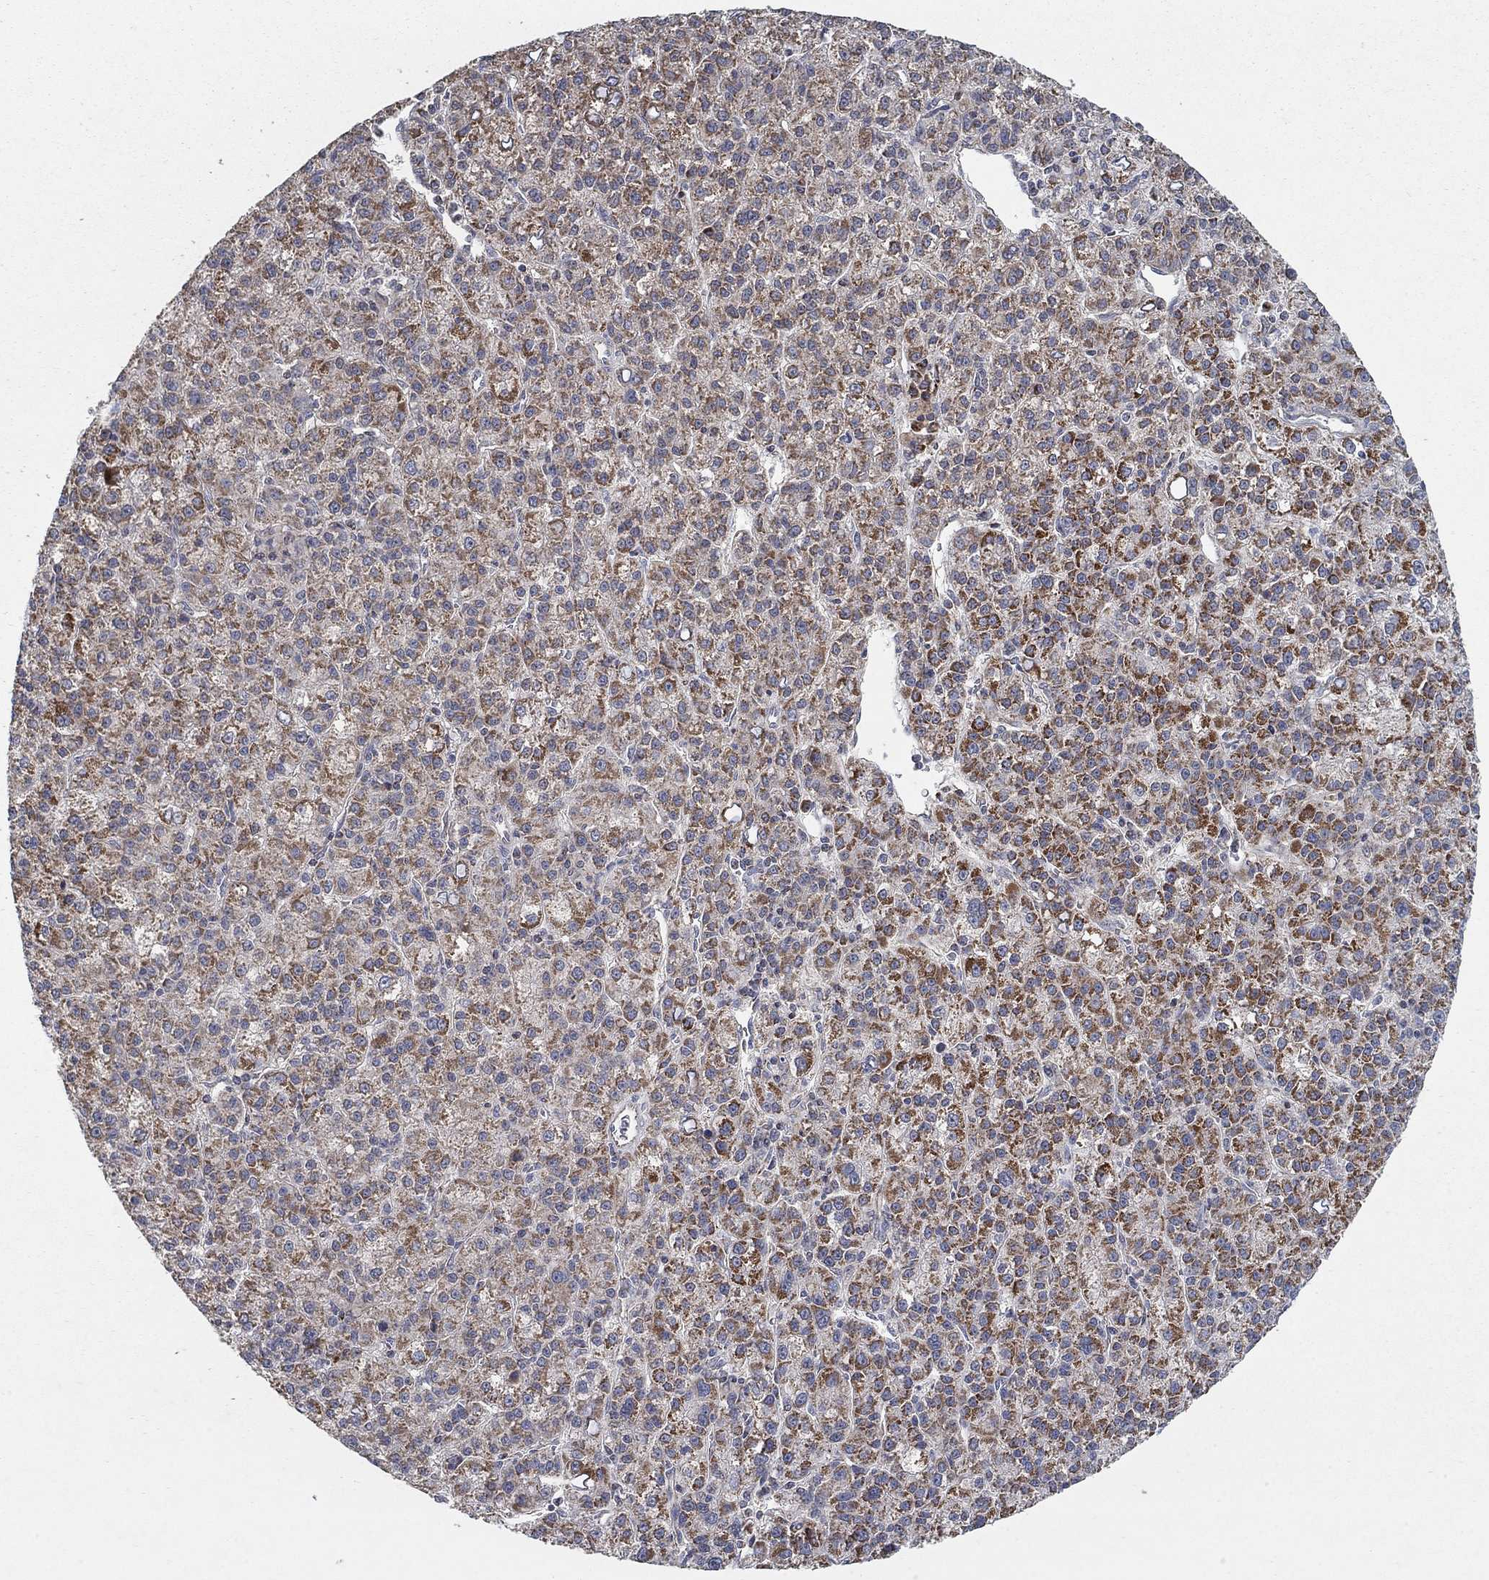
{"staining": {"intensity": "moderate", "quantity": "25%-75%", "location": "cytoplasmic/membranous"}, "tissue": "liver cancer", "cell_type": "Tumor cells", "image_type": "cancer", "snomed": [{"axis": "morphology", "description": "Carcinoma, Hepatocellular, NOS"}, {"axis": "topography", "description": "Liver"}], "caption": "Human liver hepatocellular carcinoma stained for a protein (brown) shows moderate cytoplasmic/membranous positive staining in about 25%-75% of tumor cells.", "gene": "GPSM1", "patient": {"sex": "female", "age": 60}}